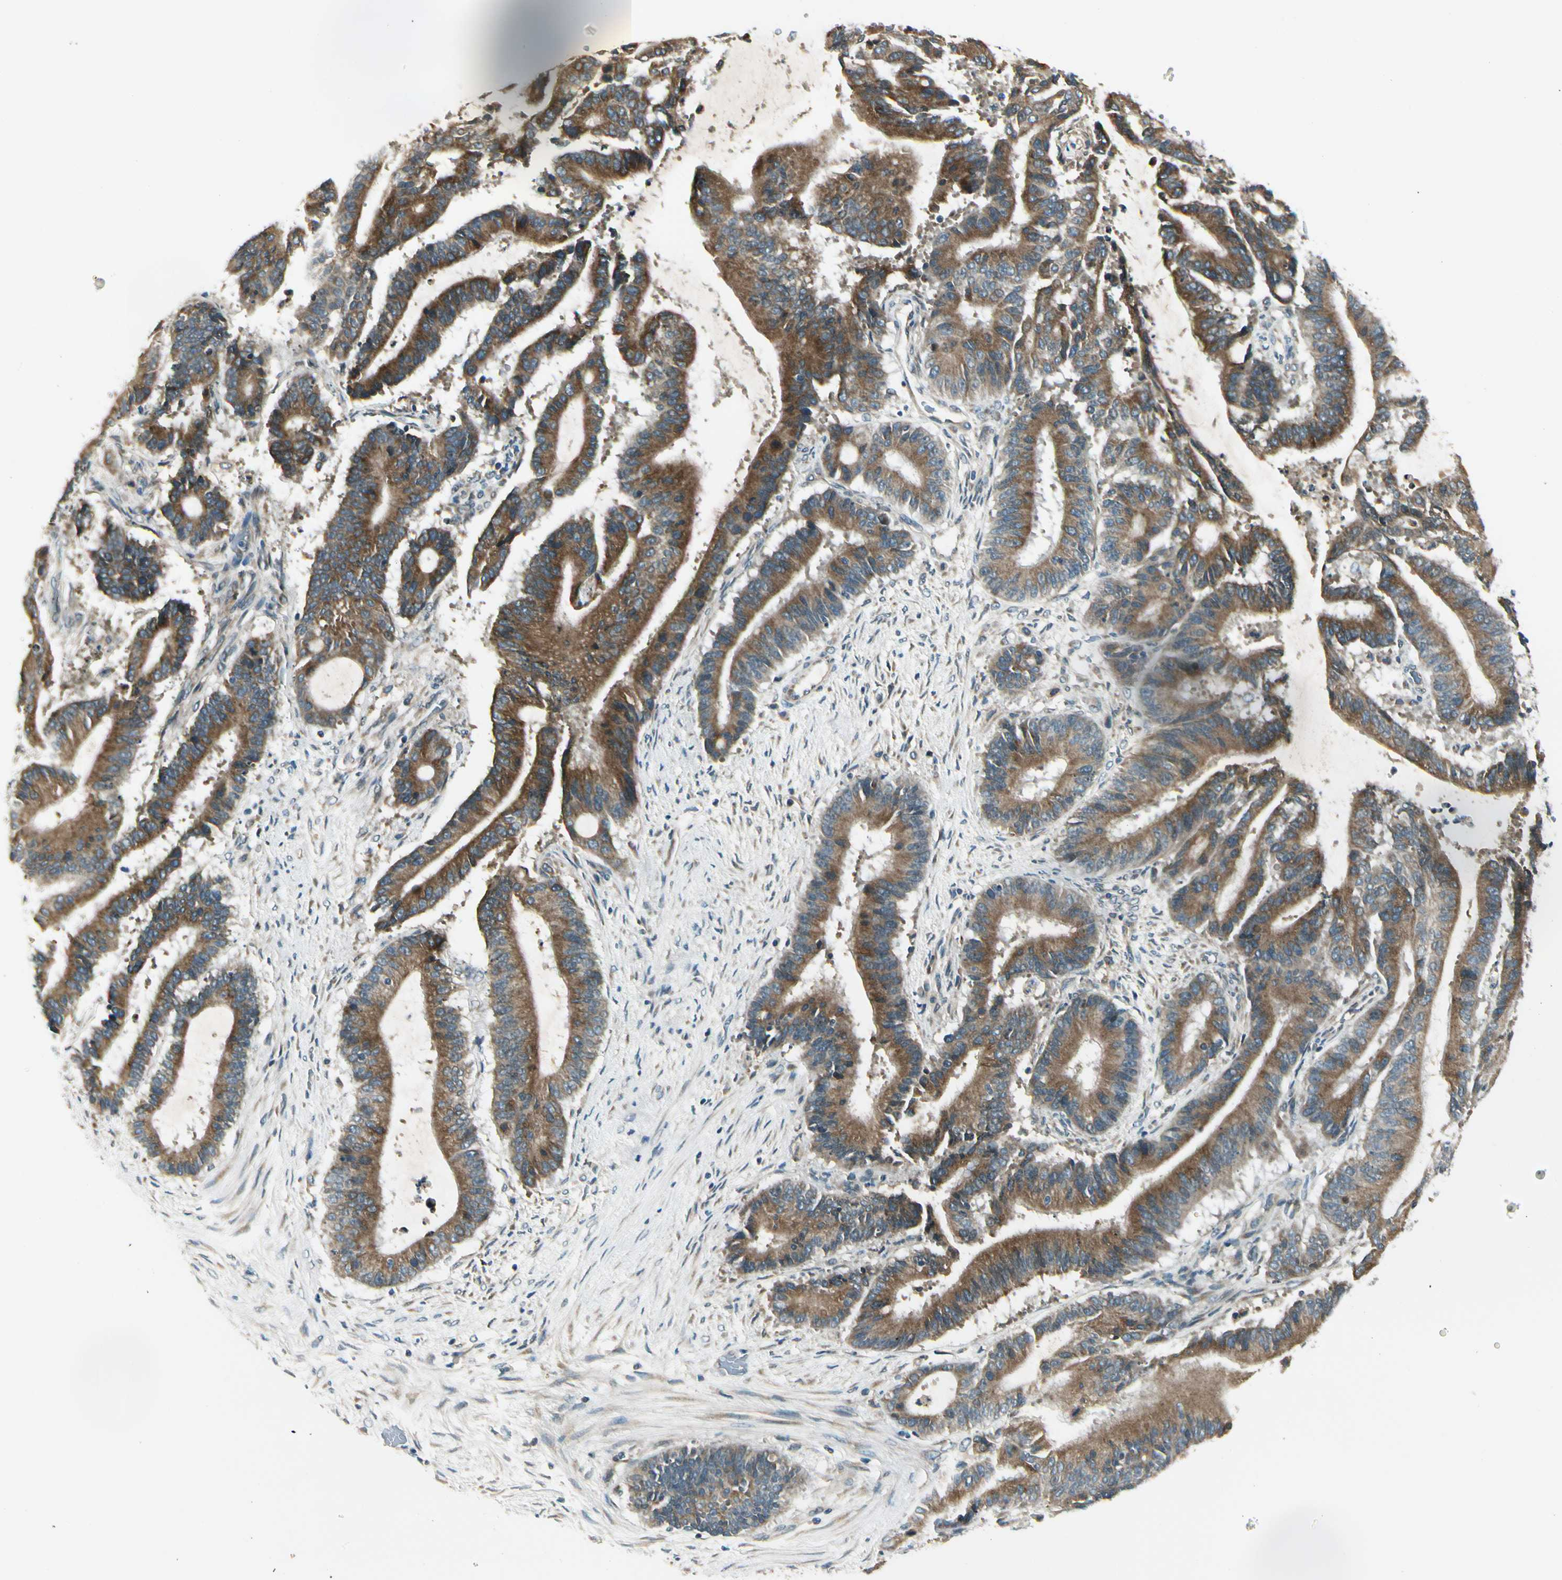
{"staining": {"intensity": "strong", "quantity": ">75%", "location": "cytoplasmic/membranous"}, "tissue": "liver cancer", "cell_type": "Tumor cells", "image_type": "cancer", "snomed": [{"axis": "morphology", "description": "Cholangiocarcinoma"}, {"axis": "topography", "description": "Liver"}], "caption": "Liver cancer (cholangiocarcinoma) stained with a protein marker exhibits strong staining in tumor cells.", "gene": "BNIP1", "patient": {"sex": "female", "age": 73}}